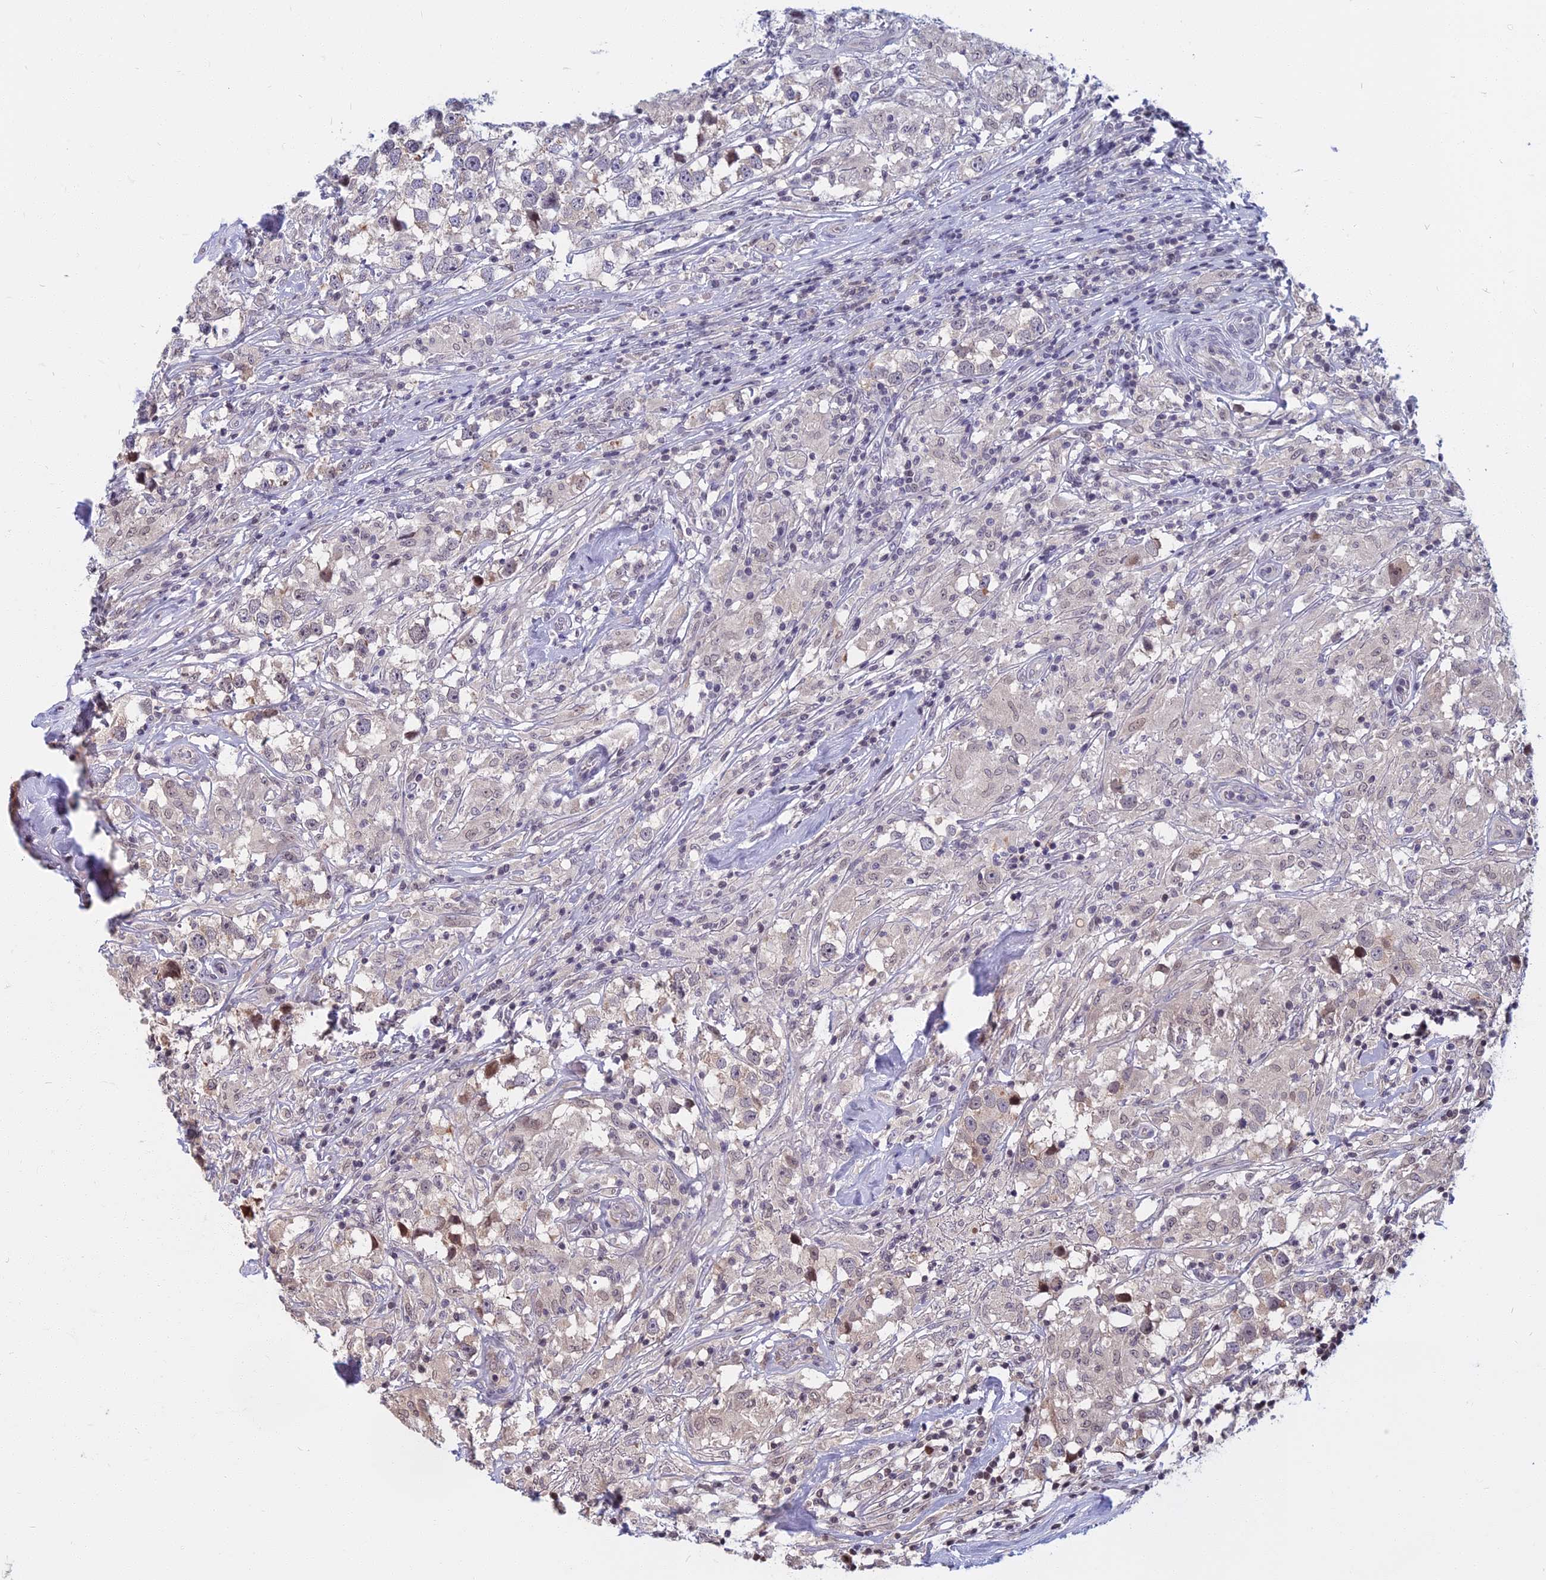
{"staining": {"intensity": "negative", "quantity": "none", "location": "none"}, "tissue": "testis cancer", "cell_type": "Tumor cells", "image_type": "cancer", "snomed": [{"axis": "morphology", "description": "Seminoma, NOS"}, {"axis": "topography", "description": "Testis"}], "caption": "An immunohistochemistry (IHC) photomicrograph of testis seminoma is shown. There is no staining in tumor cells of testis seminoma. (Stains: DAB immunohistochemistry with hematoxylin counter stain, Microscopy: brightfield microscopy at high magnification).", "gene": "CCDC113", "patient": {"sex": "male", "age": 46}}